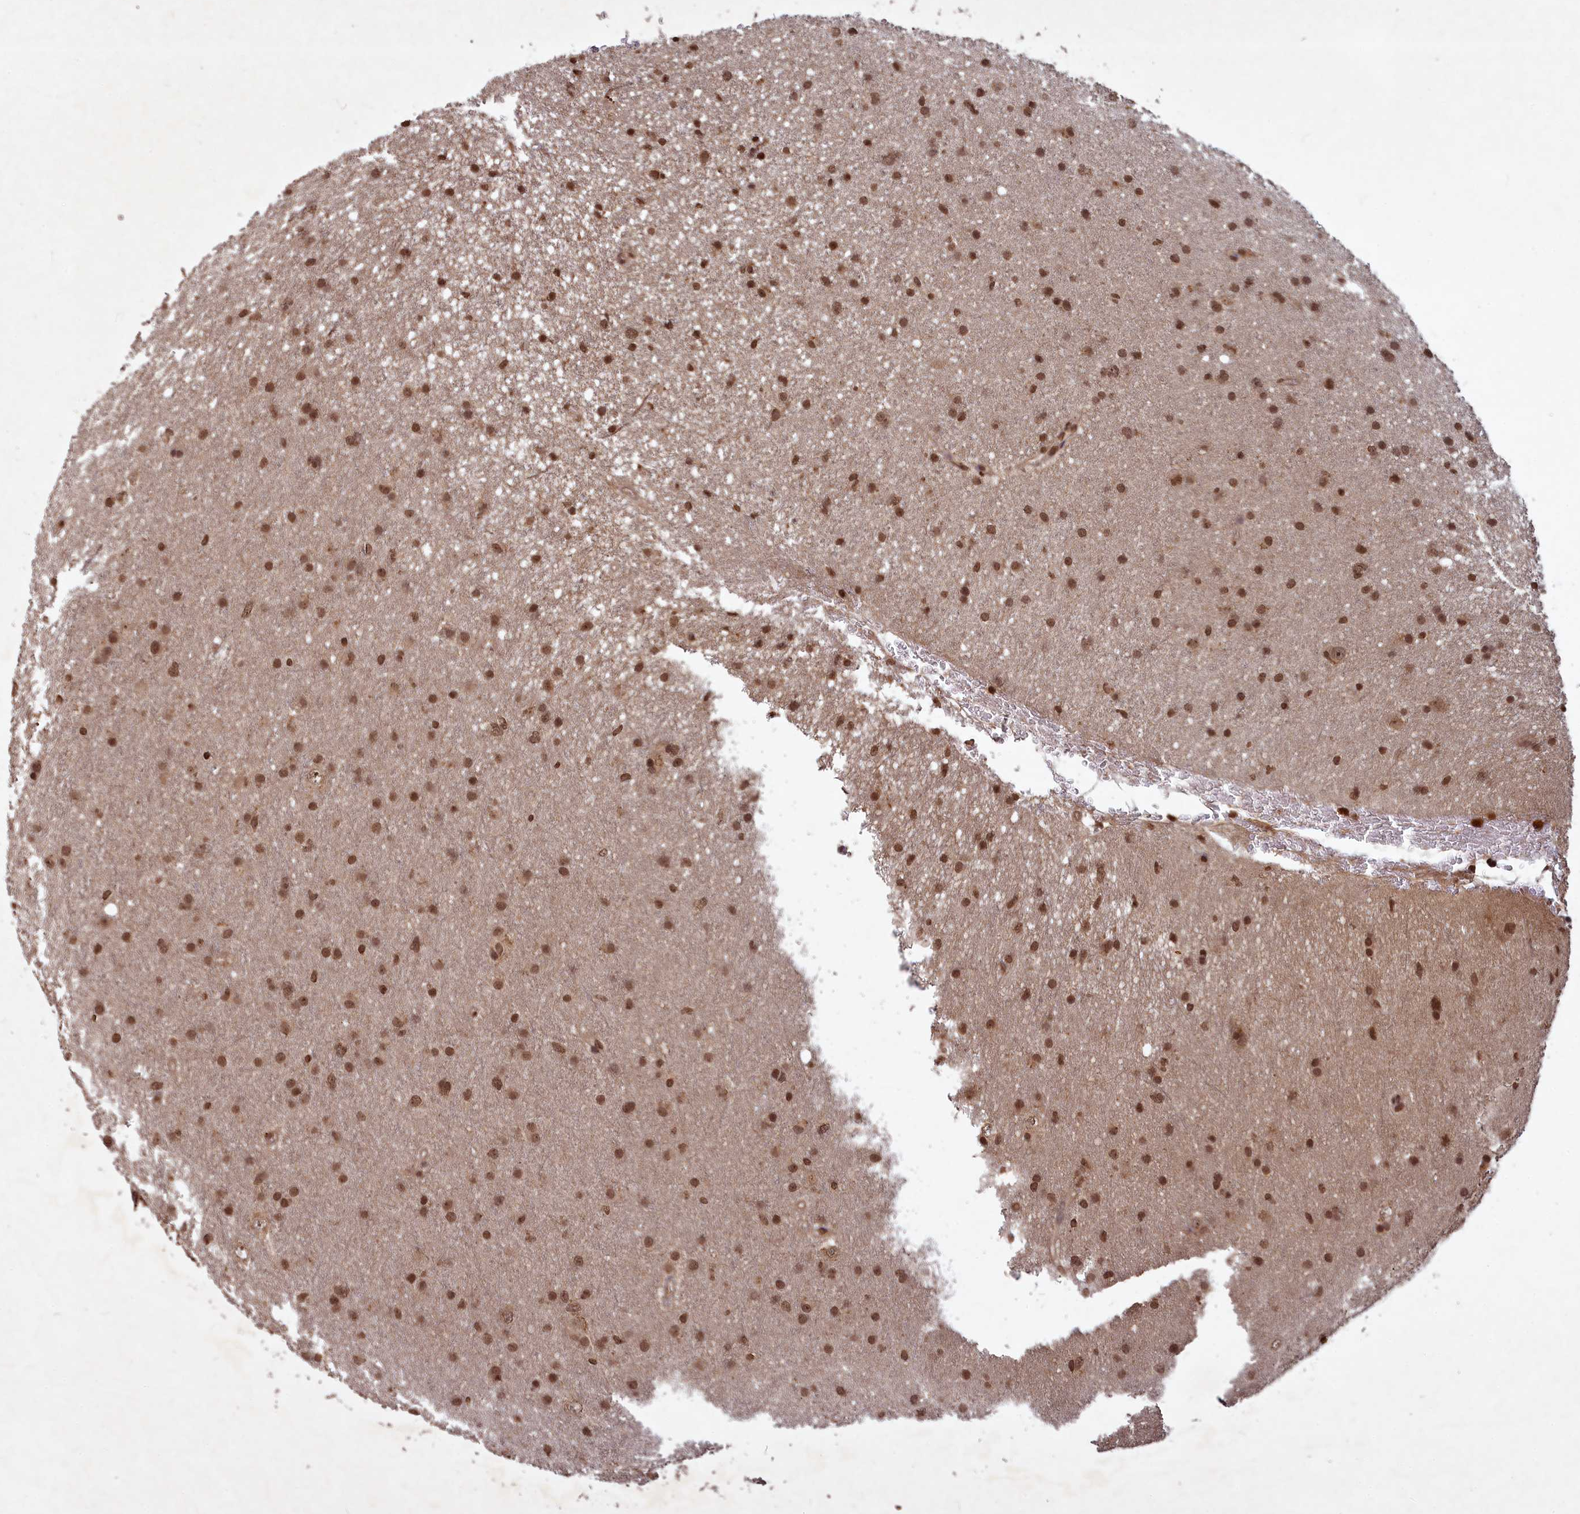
{"staining": {"intensity": "moderate", "quantity": ">75%", "location": "nuclear"}, "tissue": "glioma", "cell_type": "Tumor cells", "image_type": "cancer", "snomed": [{"axis": "morphology", "description": "Glioma, malignant, Low grade"}, {"axis": "topography", "description": "Cerebral cortex"}], "caption": "Immunohistochemistry image of glioma stained for a protein (brown), which reveals medium levels of moderate nuclear staining in approximately >75% of tumor cells.", "gene": "SRMS", "patient": {"sex": "female", "age": 39}}